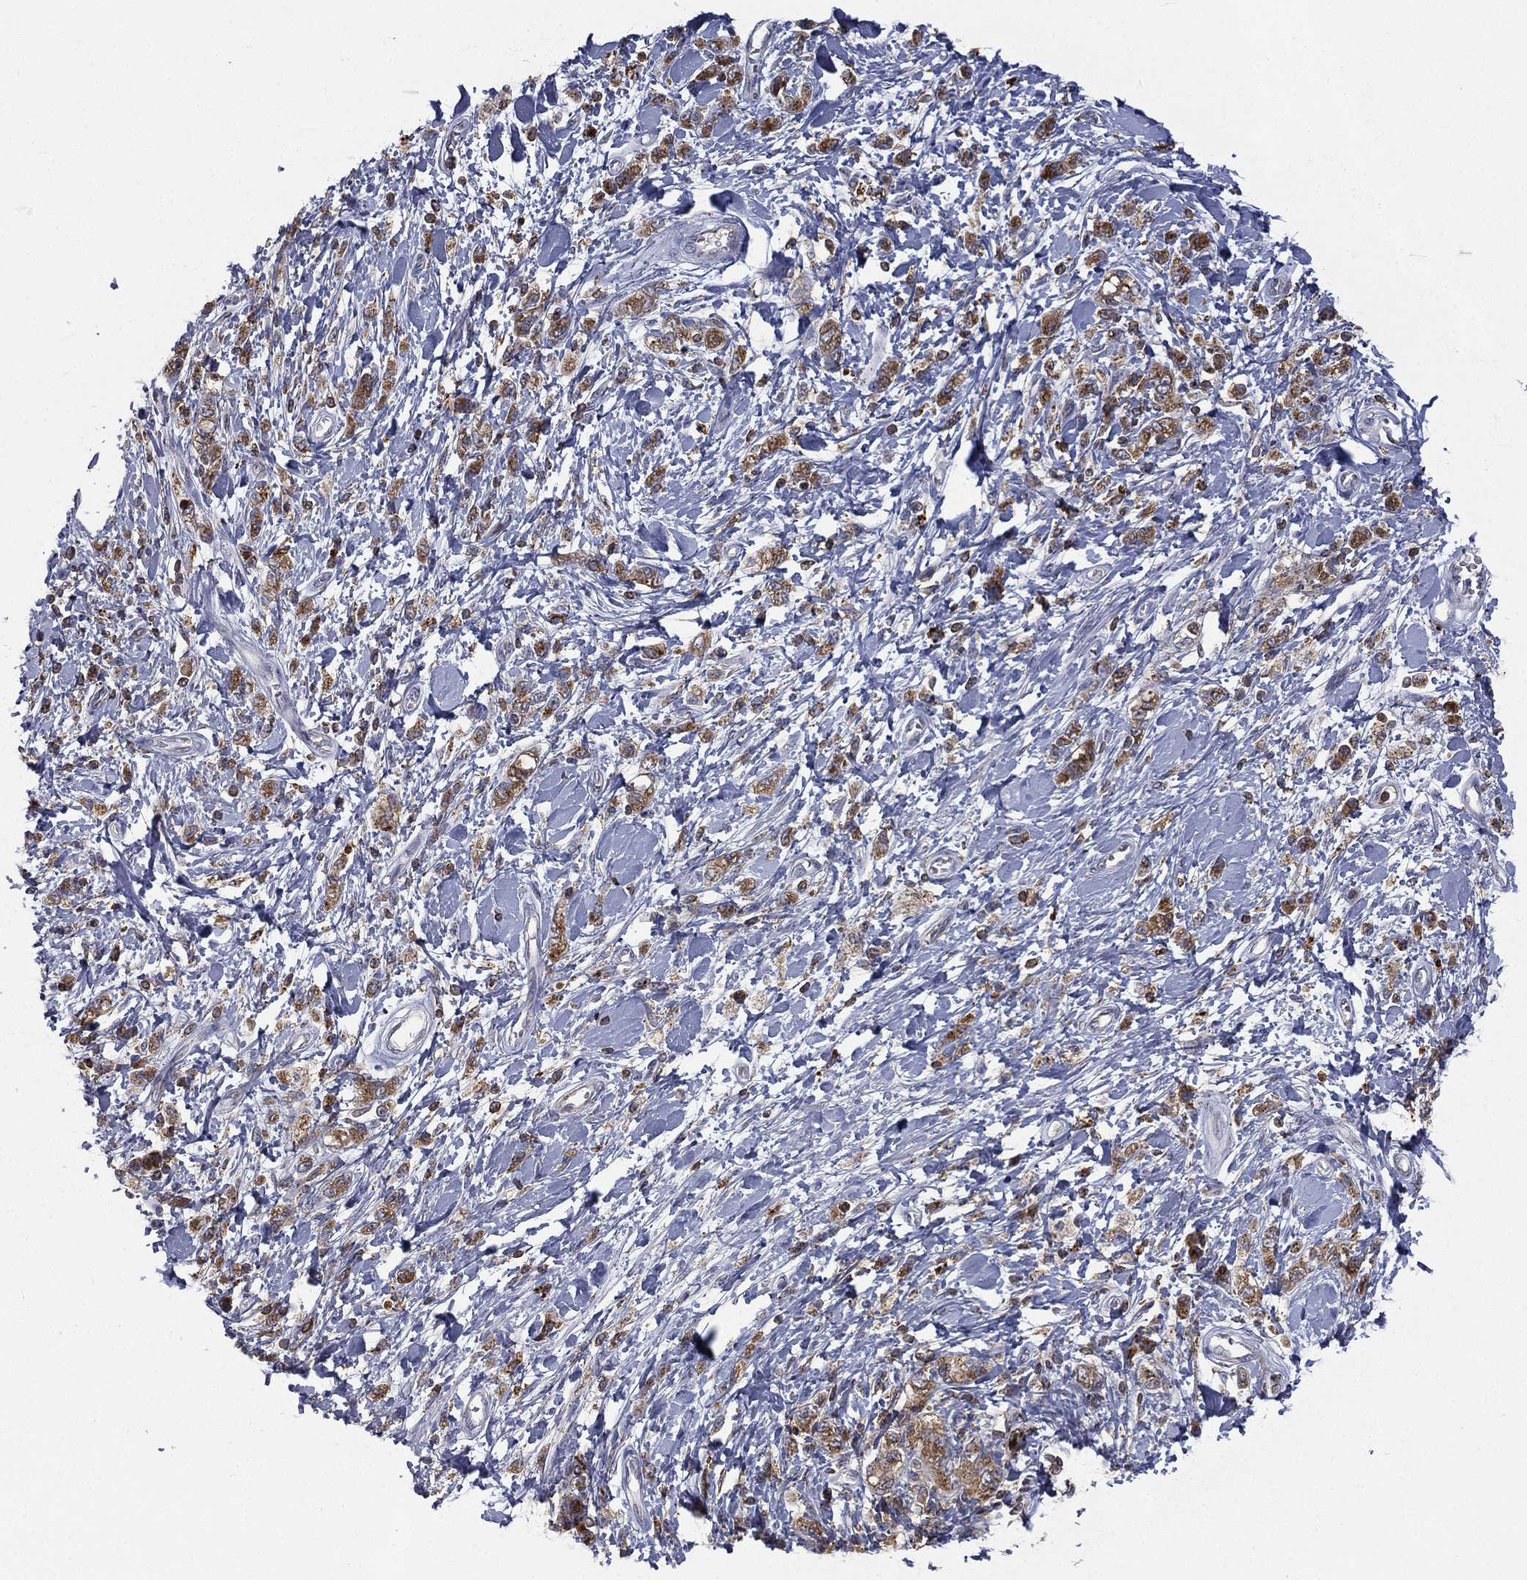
{"staining": {"intensity": "moderate", "quantity": ">75%", "location": "cytoplasmic/membranous"}, "tissue": "stomach cancer", "cell_type": "Tumor cells", "image_type": "cancer", "snomed": [{"axis": "morphology", "description": "Adenocarcinoma, NOS"}, {"axis": "topography", "description": "Stomach"}], "caption": "The photomicrograph exhibits staining of stomach cancer (adenocarcinoma), revealing moderate cytoplasmic/membranous protein expression (brown color) within tumor cells. The staining was performed using DAB (3,3'-diaminobenzidine) to visualize the protein expression in brown, while the nuclei were stained in blue with hematoxylin (Magnification: 20x).", "gene": "RIN3", "patient": {"sex": "male", "age": 77}}